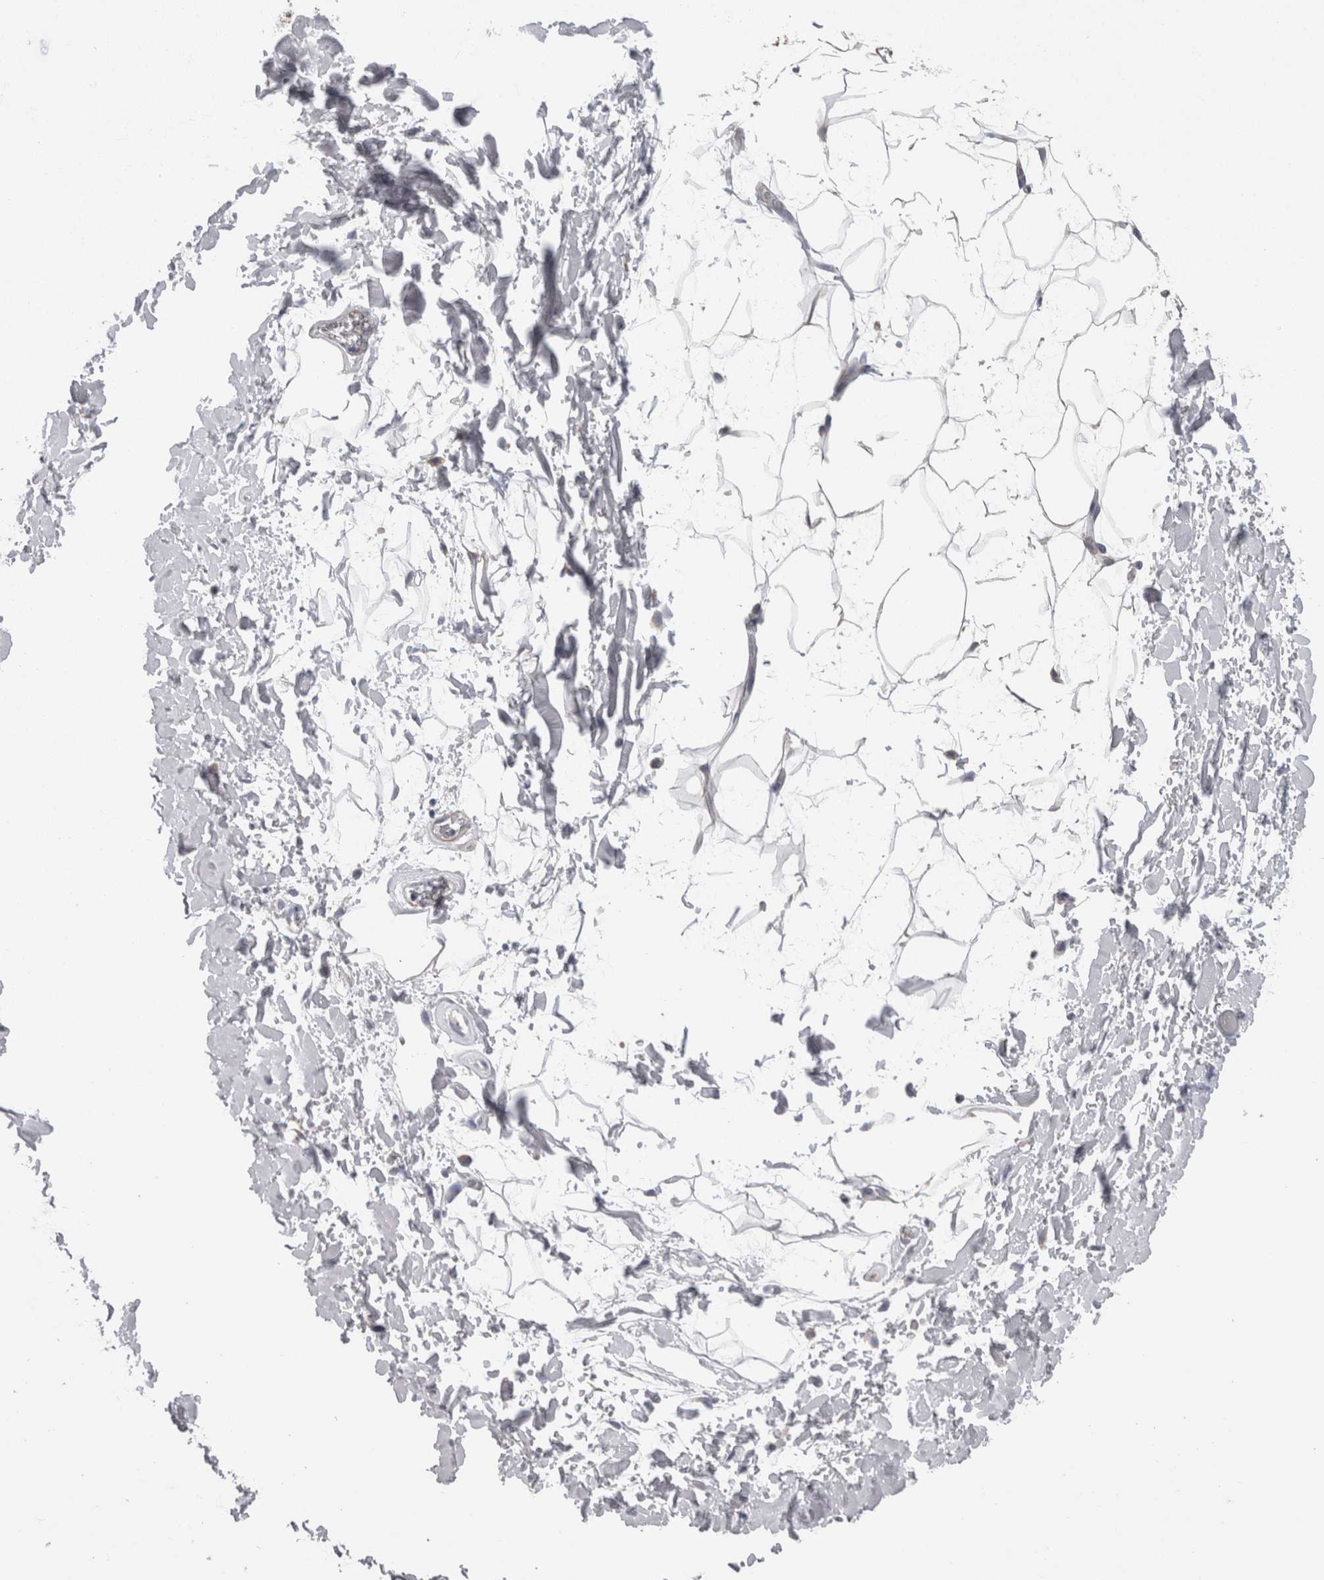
{"staining": {"intensity": "negative", "quantity": "none", "location": "none"}, "tissue": "adipose tissue", "cell_type": "Adipocytes", "image_type": "normal", "snomed": [{"axis": "morphology", "description": "Normal tissue, NOS"}, {"axis": "topography", "description": "Soft tissue"}], "caption": "This micrograph is of benign adipose tissue stained with immunohistochemistry (IHC) to label a protein in brown with the nuclei are counter-stained blue. There is no staining in adipocytes. (DAB immunohistochemistry (IHC), high magnification).", "gene": "GDAP1", "patient": {"sex": "male", "age": 72}}